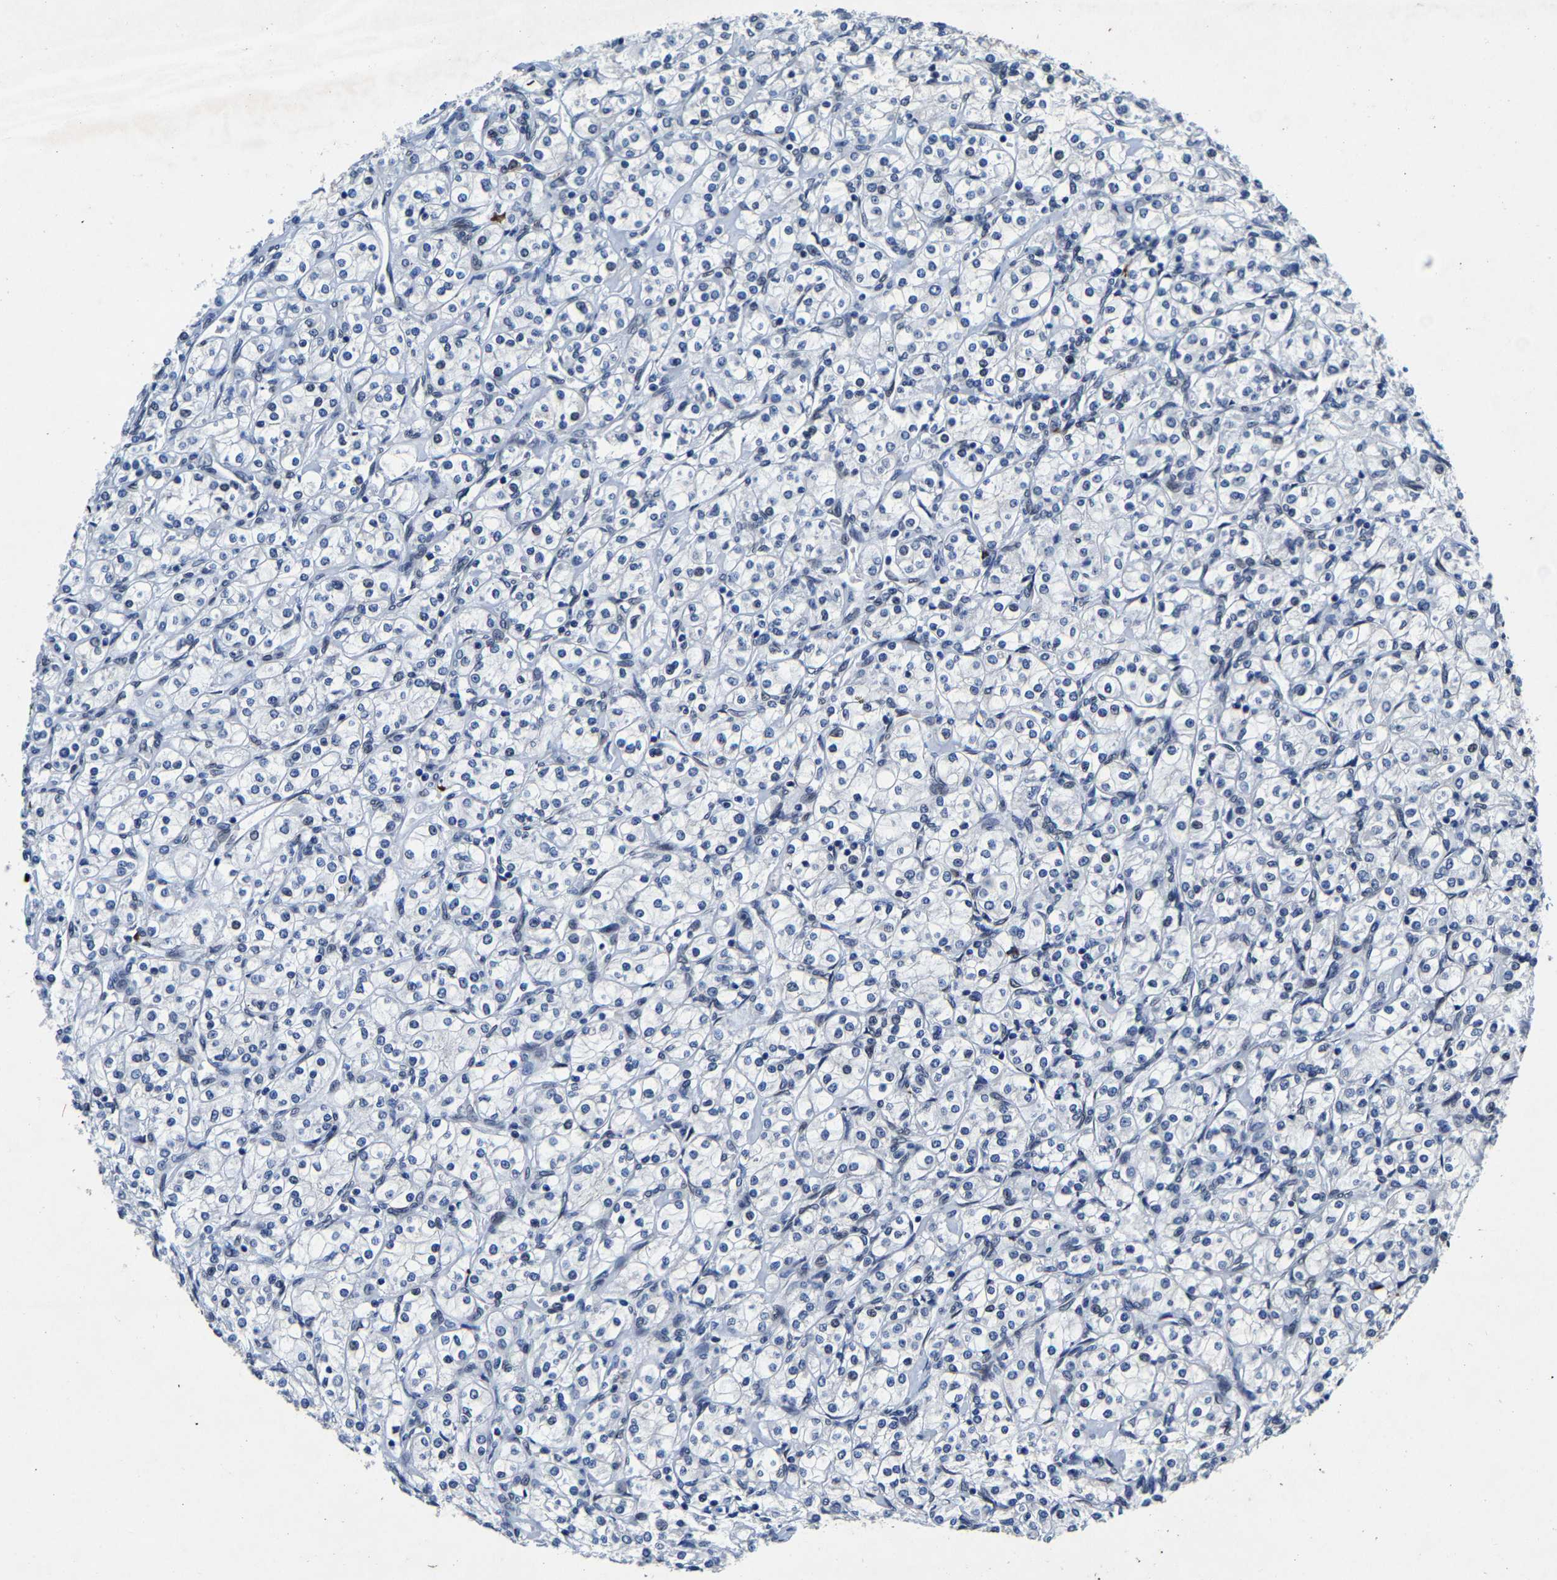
{"staining": {"intensity": "negative", "quantity": "none", "location": "none"}, "tissue": "renal cancer", "cell_type": "Tumor cells", "image_type": "cancer", "snomed": [{"axis": "morphology", "description": "Adenocarcinoma, NOS"}, {"axis": "topography", "description": "Kidney"}], "caption": "This is an immunohistochemistry (IHC) micrograph of renal adenocarcinoma. There is no staining in tumor cells.", "gene": "UBN2", "patient": {"sex": "male", "age": 77}}